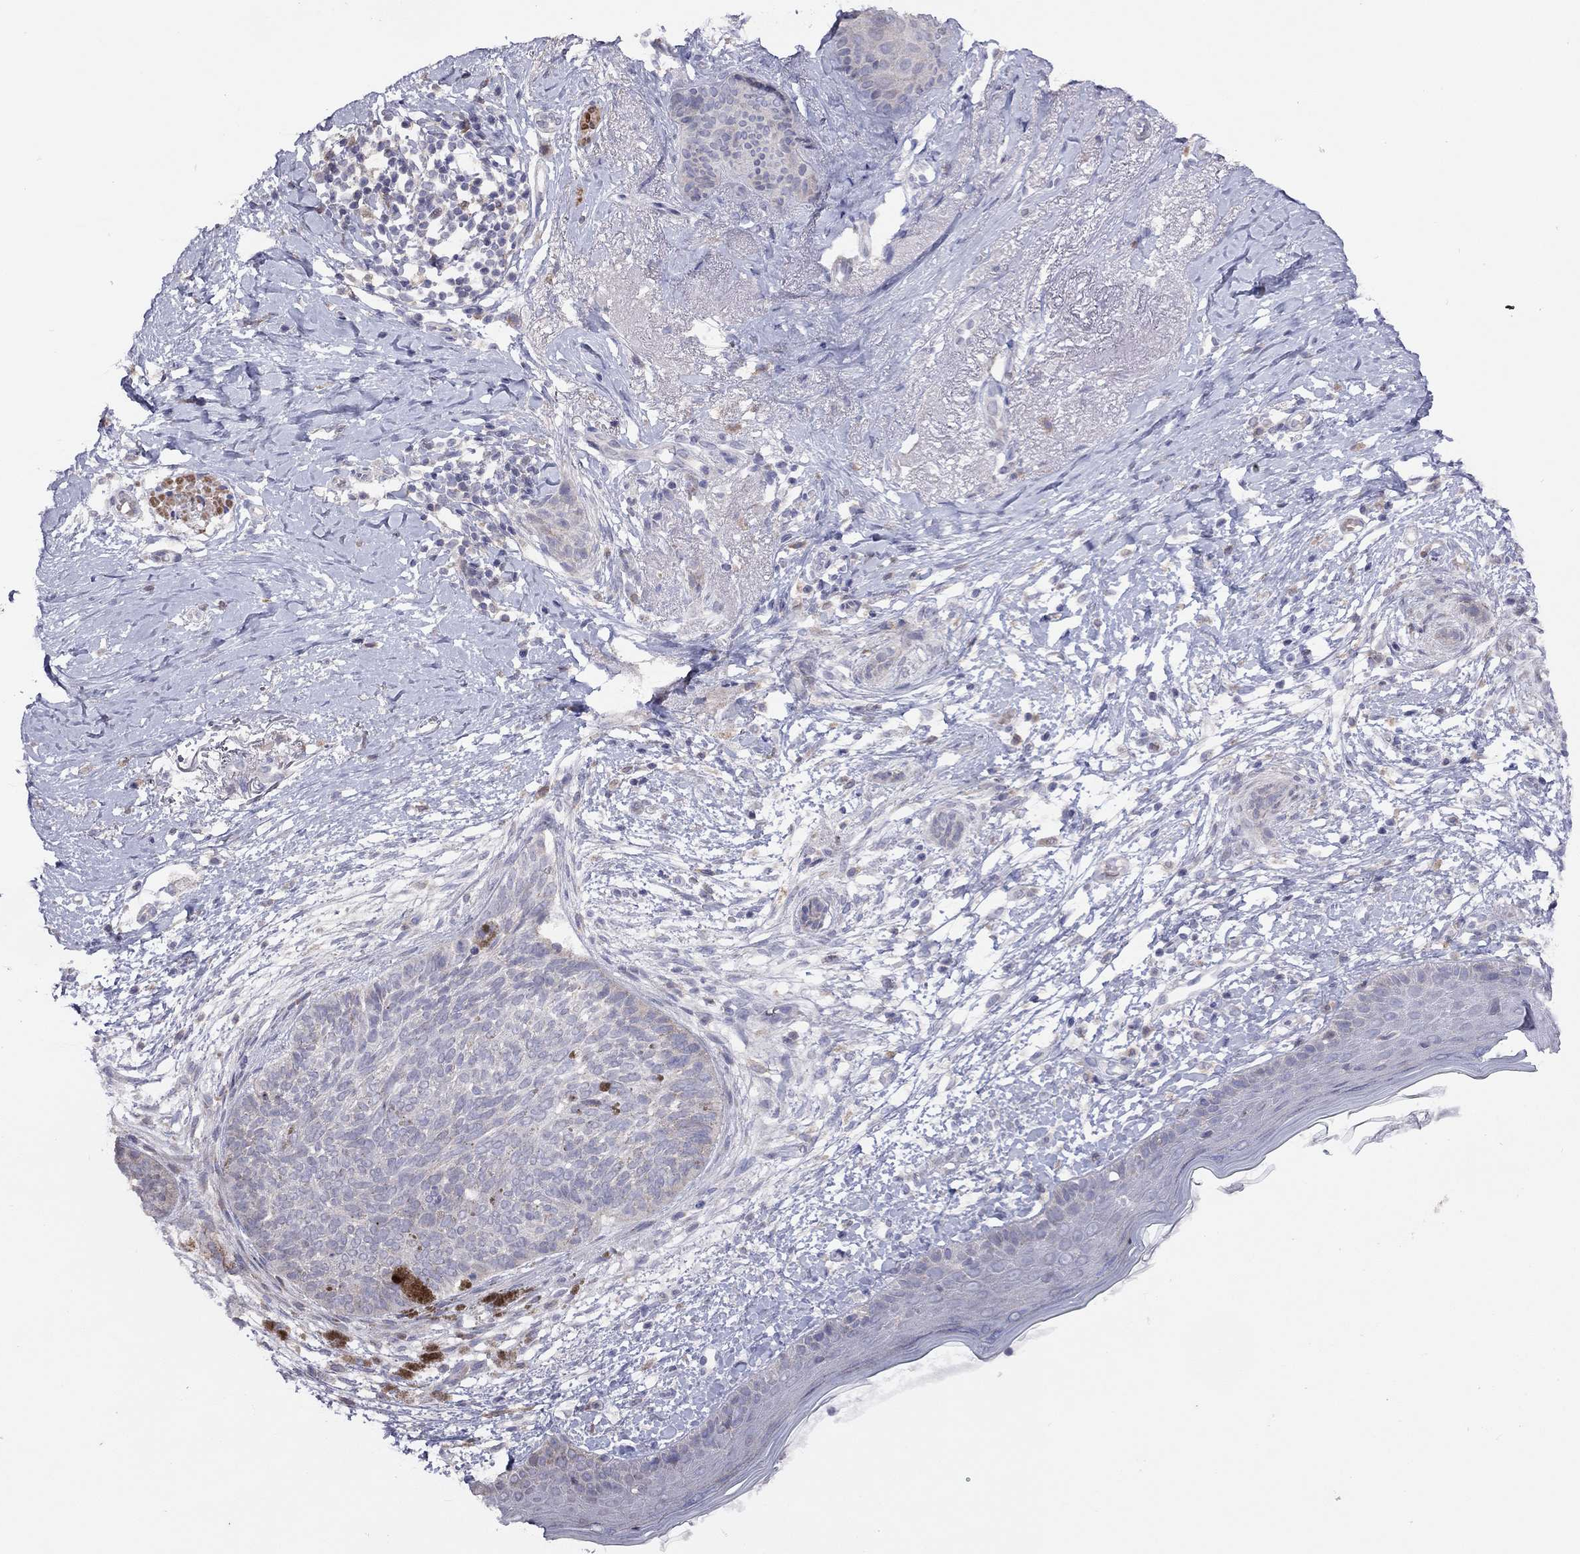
{"staining": {"intensity": "negative", "quantity": "none", "location": "none"}, "tissue": "skin cancer", "cell_type": "Tumor cells", "image_type": "cancer", "snomed": [{"axis": "morphology", "description": "Normal tissue, NOS"}, {"axis": "morphology", "description": "Basal cell carcinoma"}, {"axis": "topography", "description": "Skin"}], "caption": "A histopathology image of human skin cancer is negative for staining in tumor cells.", "gene": "SYTL2", "patient": {"sex": "male", "age": 84}}